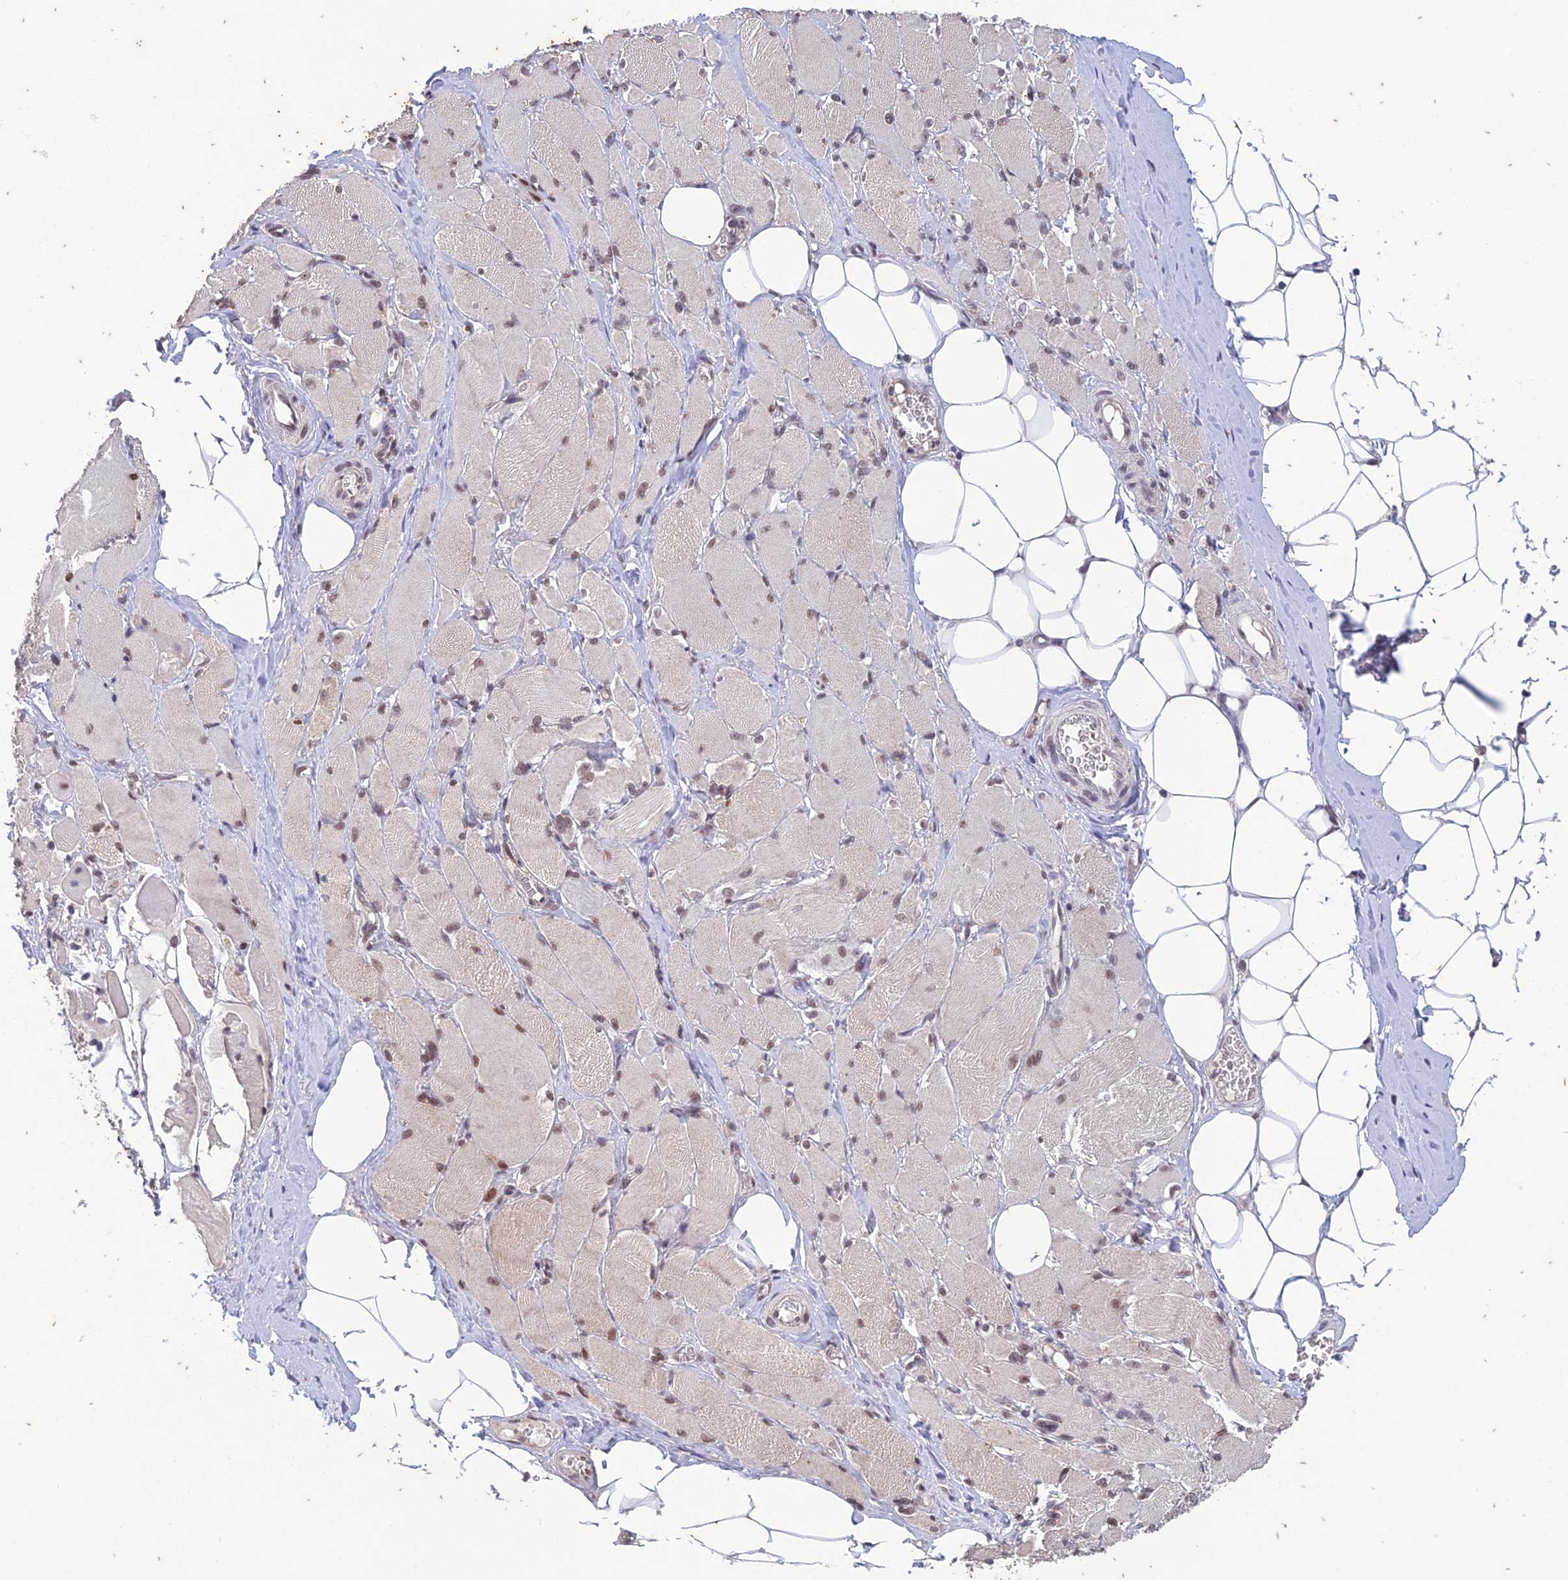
{"staining": {"intensity": "weak", "quantity": "25%-75%", "location": "nuclear"}, "tissue": "skeletal muscle", "cell_type": "Myocytes", "image_type": "normal", "snomed": [{"axis": "morphology", "description": "Normal tissue, NOS"}, {"axis": "morphology", "description": "Basal cell carcinoma"}, {"axis": "topography", "description": "Skeletal muscle"}], "caption": "Myocytes show low levels of weak nuclear staining in approximately 25%-75% of cells in unremarkable skeletal muscle.", "gene": "POP4", "patient": {"sex": "female", "age": 64}}